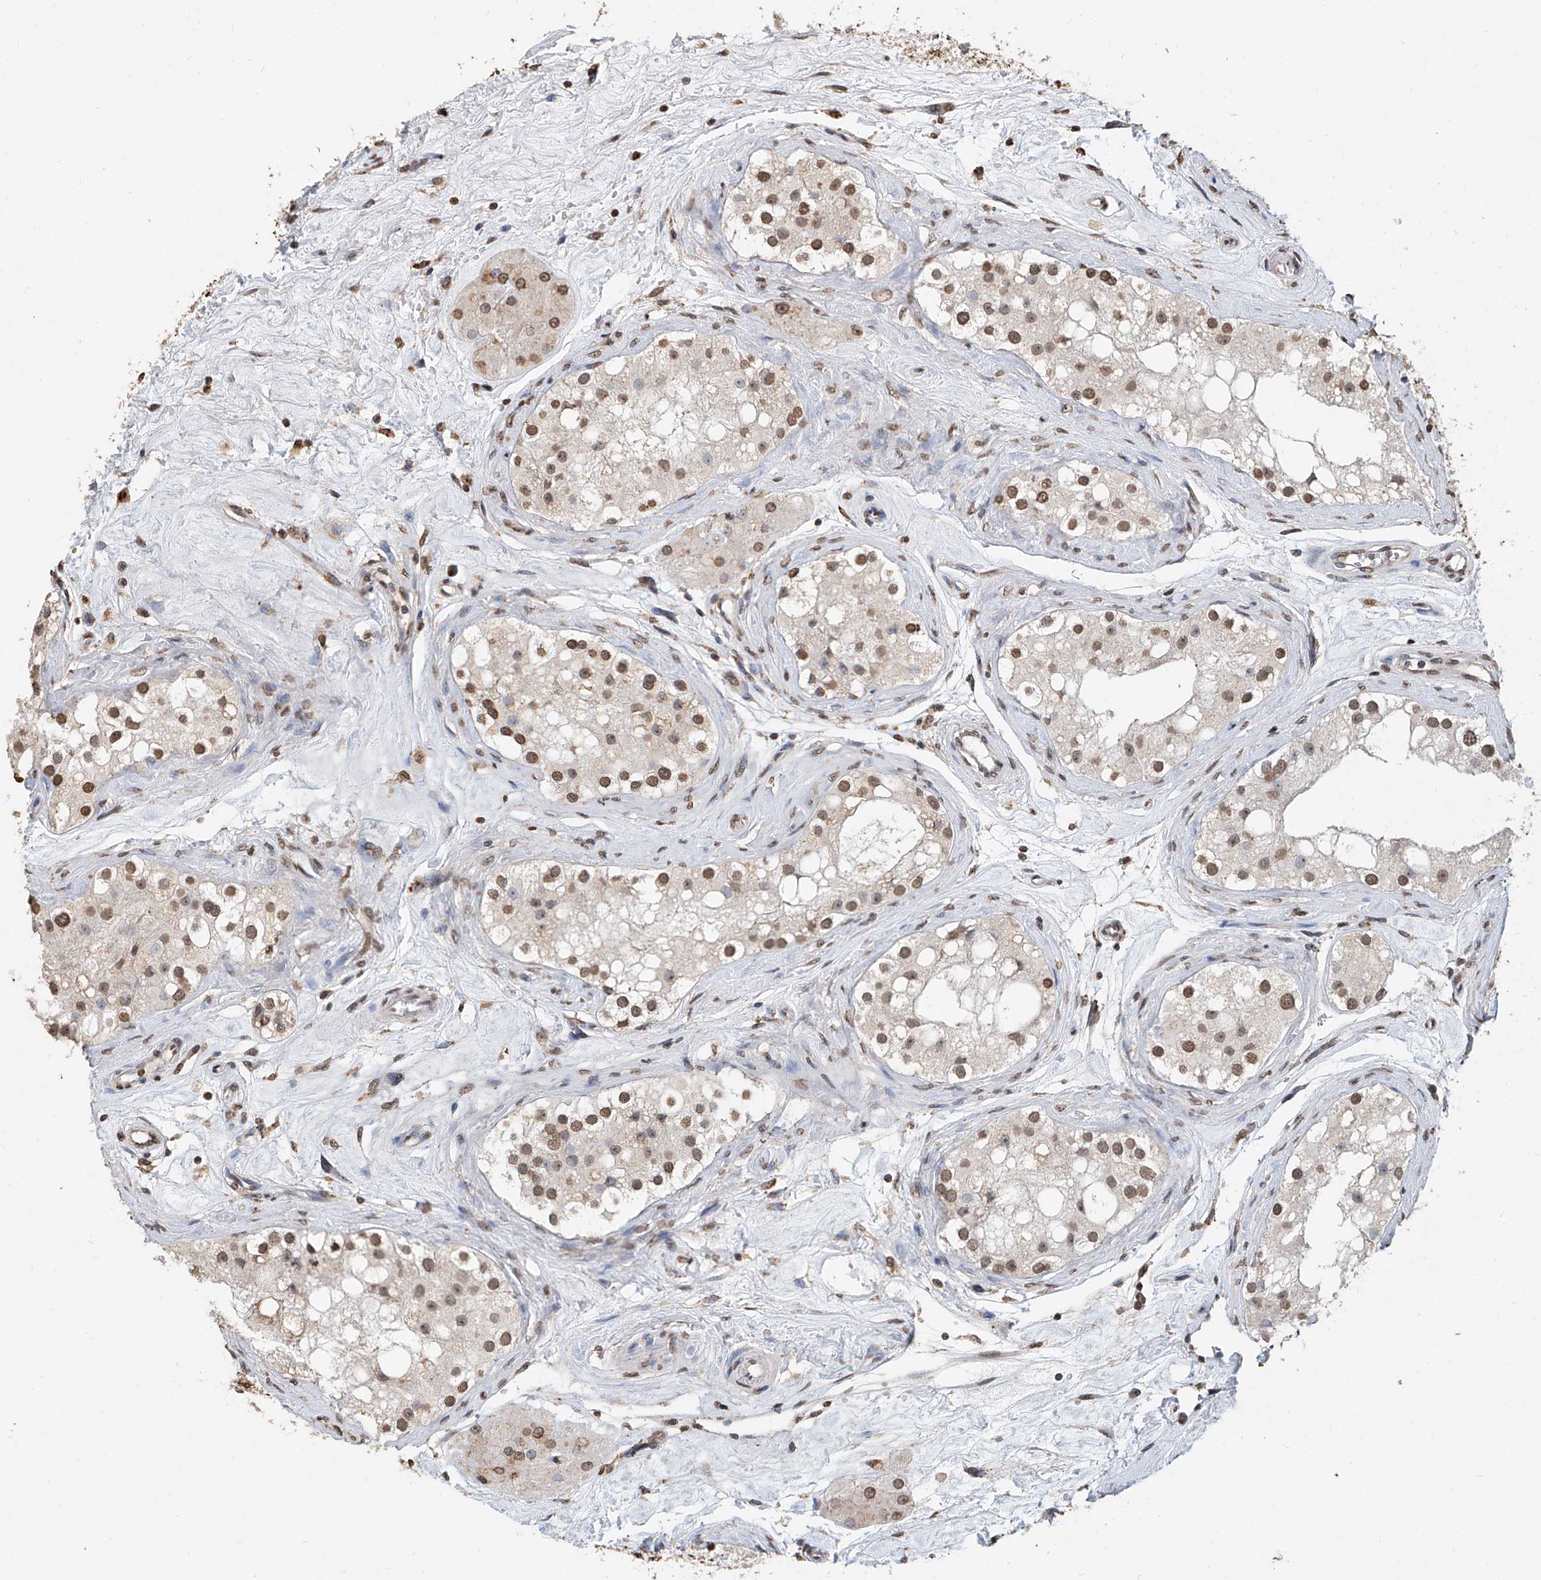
{"staining": {"intensity": "moderate", "quantity": ">75%", "location": "nuclear"}, "tissue": "testis", "cell_type": "Cells in seminiferous ducts", "image_type": "normal", "snomed": [{"axis": "morphology", "description": "Normal tissue, NOS"}, {"axis": "topography", "description": "Testis"}], "caption": "Immunohistochemistry micrograph of benign testis: human testis stained using IHC demonstrates medium levels of moderate protein expression localized specifically in the nuclear of cells in seminiferous ducts, appearing as a nuclear brown color.", "gene": "RP9", "patient": {"sex": "male", "age": 84}}